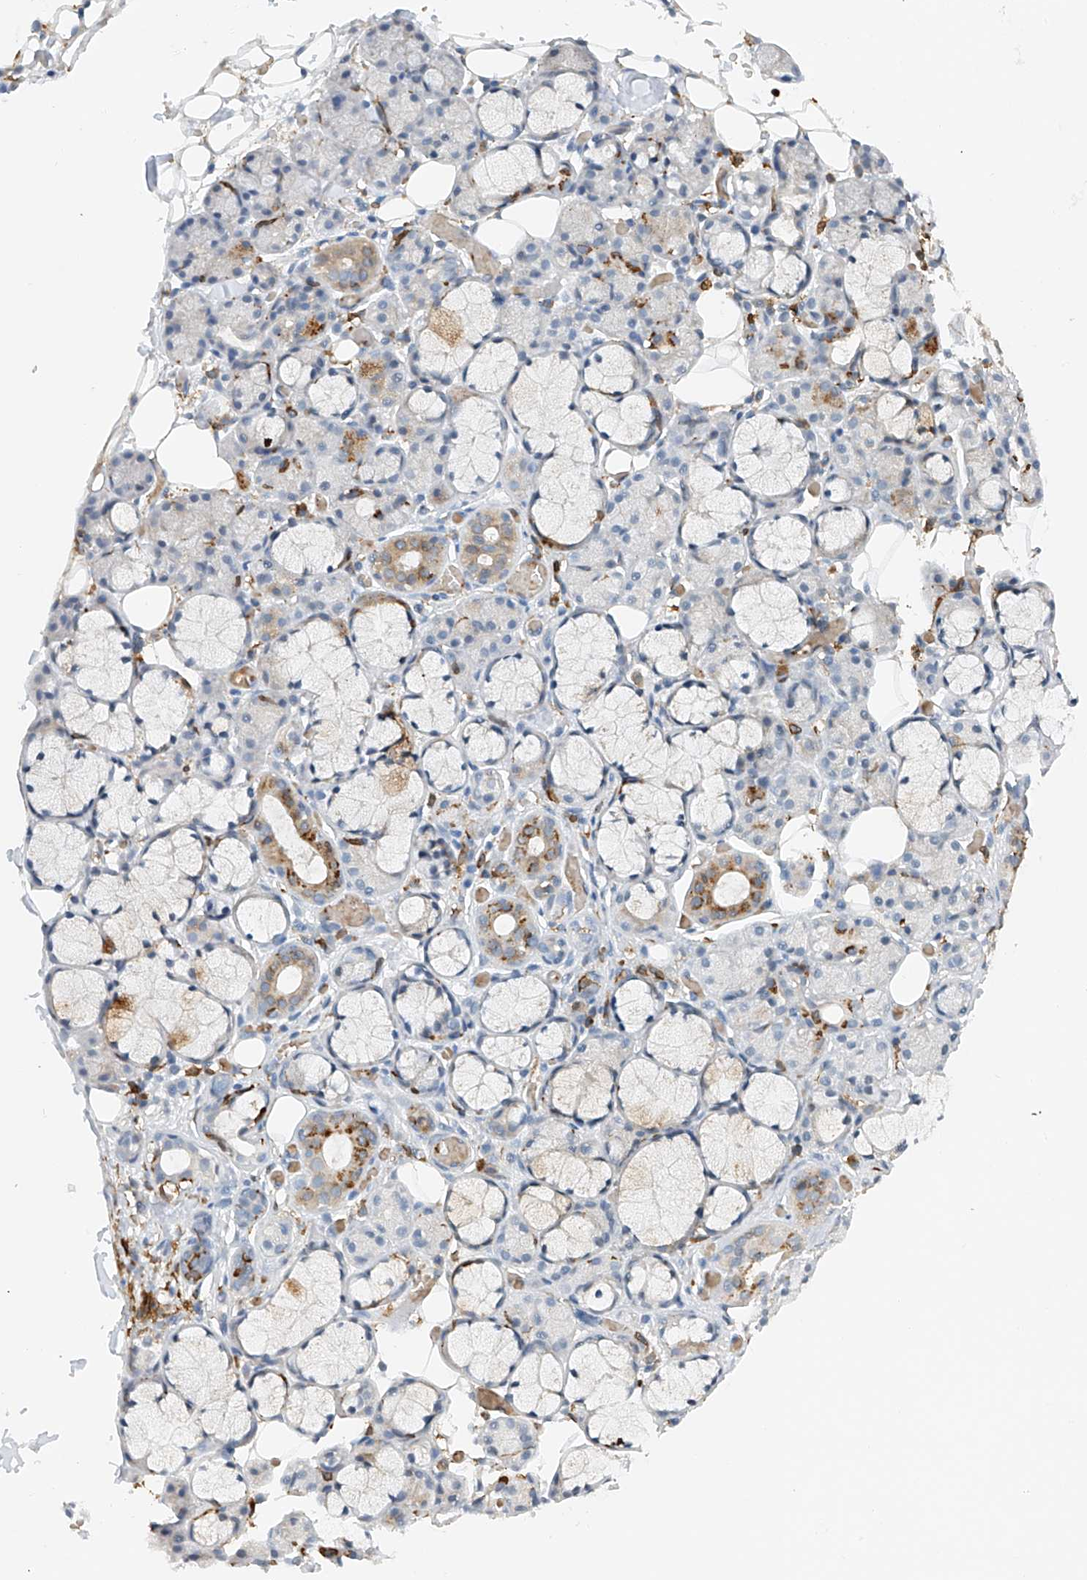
{"staining": {"intensity": "moderate", "quantity": "<25%", "location": "cytoplasmic/membranous"}, "tissue": "salivary gland", "cell_type": "Glandular cells", "image_type": "normal", "snomed": [{"axis": "morphology", "description": "Normal tissue, NOS"}, {"axis": "topography", "description": "Salivary gland"}], "caption": "Immunohistochemical staining of normal human salivary gland exhibits moderate cytoplasmic/membranous protein expression in approximately <25% of glandular cells.", "gene": "TBXAS1", "patient": {"sex": "male", "age": 63}}